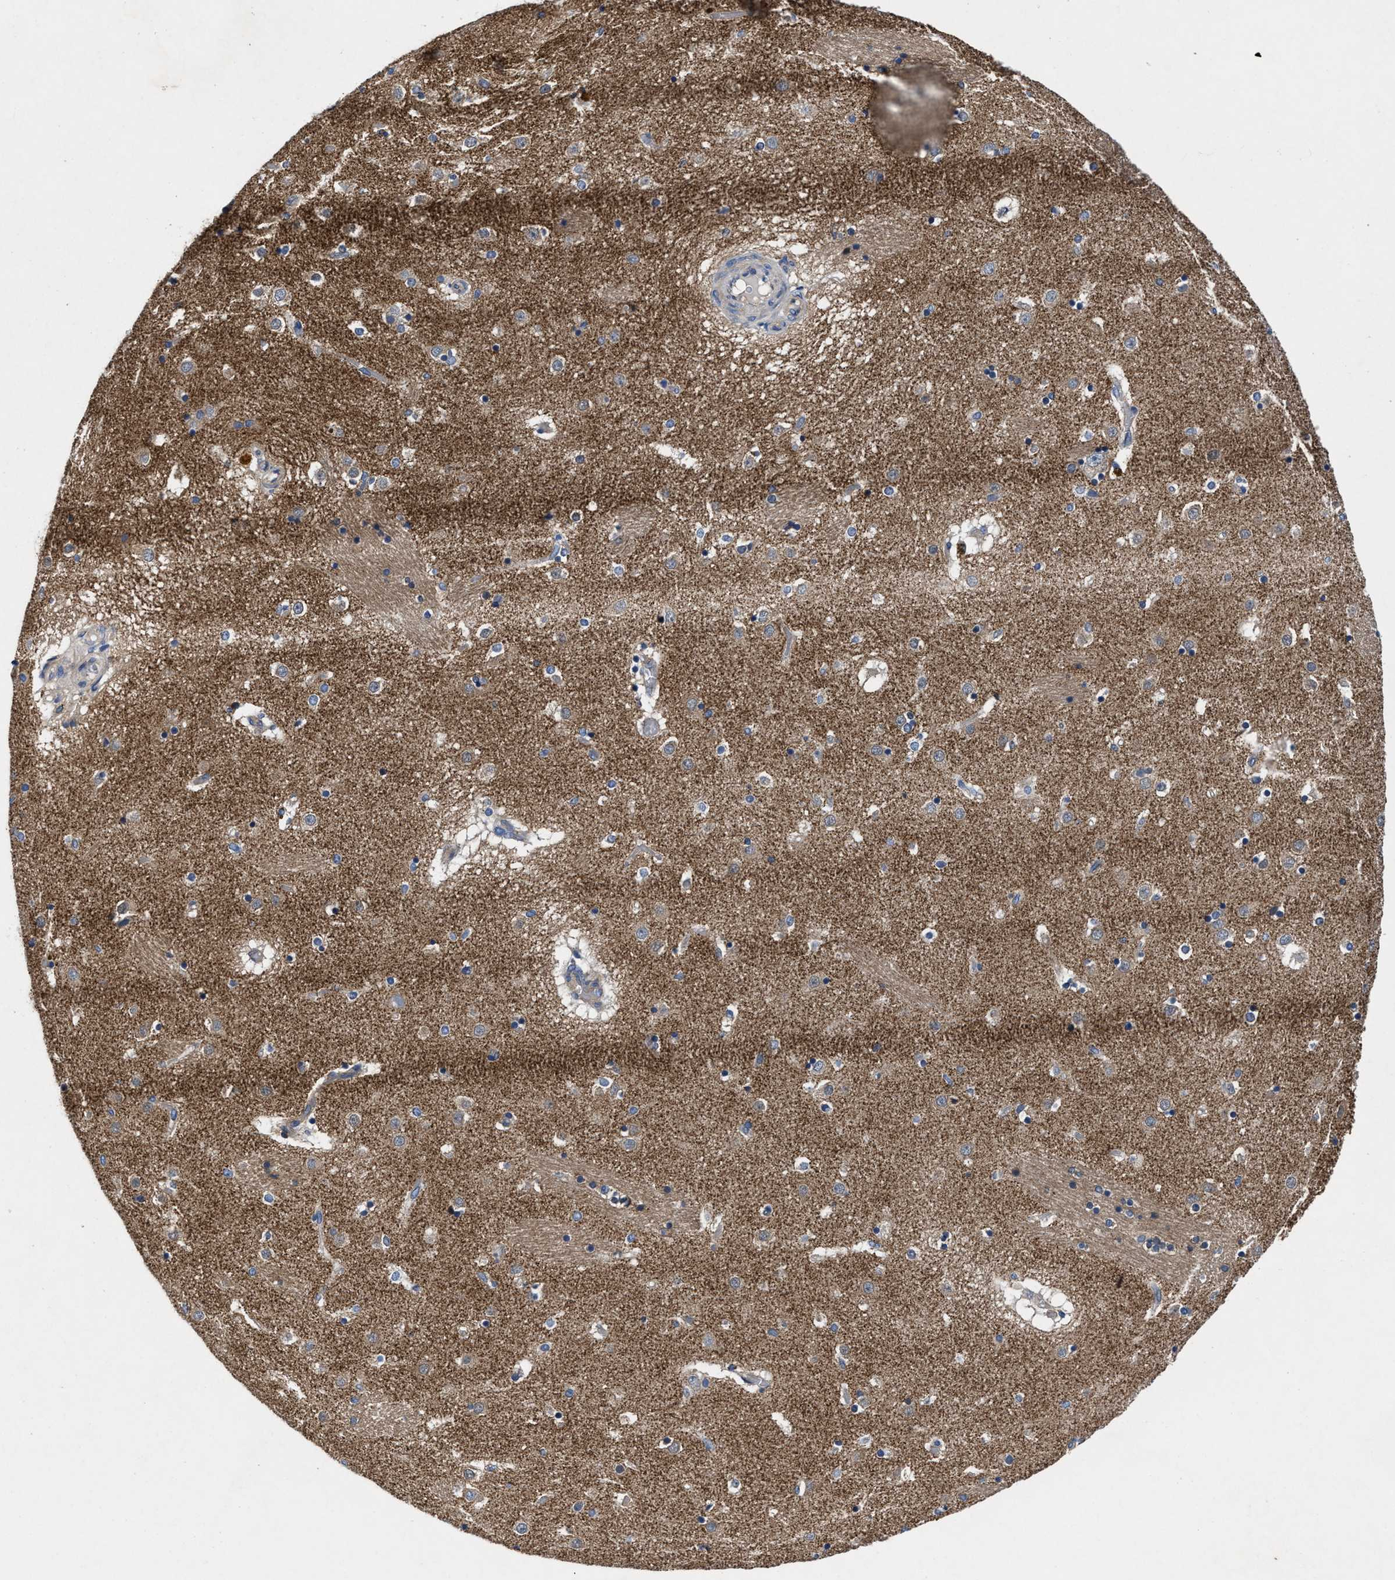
{"staining": {"intensity": "weak", "quantity": ">75%", "location": "cytoplasmic/membranous"}, "tissue": "caudate", "cell_type": "Glial cells", "image_type": "normal", "snomed": [{"axis": "morphology", "description": "Normal tissue, NOS"}, {"axis": "topography", "description": "Lateral ventricle wall"}], "caption": "A high-resolution histopathology image shows immunohistochemistry (IHC) staining of normal caudate, which shows weak cytoplasmic/membranous expression in about >75% of glial cells.", "gene": "PHLPP1", "patient": {"sex": "male", "age": 70}}